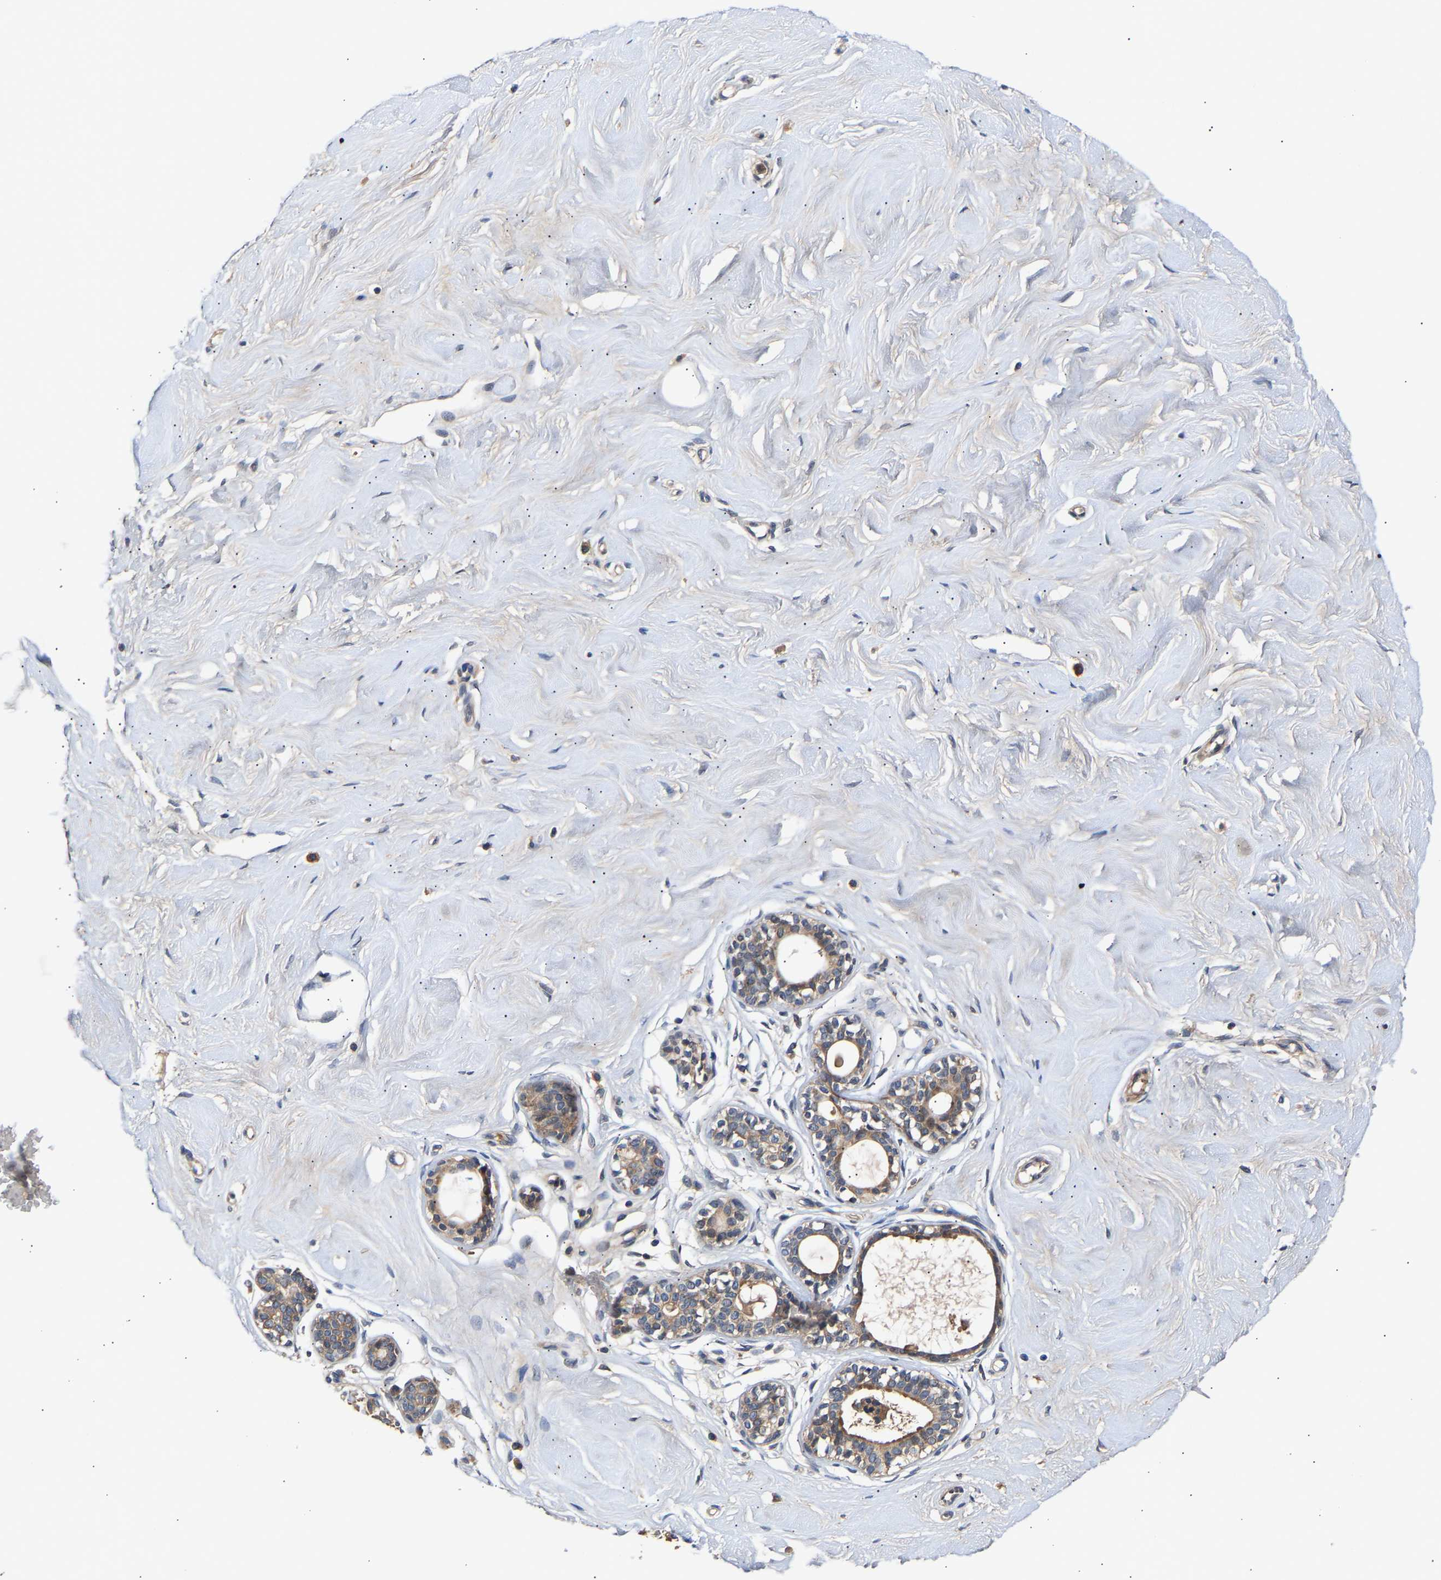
{"staining": {"intensity": "negative", "quantity": "none", "location": "none"}, "tissue": "breast", "cell_type": "Adipocytes", "image_type": "normal", "snomed": [{"axis": "morphology", "description": "Normal tissue, NOS"}, {"axis": "topography", "description": "Breast"}], "caption": "High power microscopy image of an immunohistochemistry (IHC) histopathology image of benign breast, revealing no significant expression in adipocytes. (DAB (3,3'-diaminobenzidine) IHC, high magnification).", "gene": "KASH5", "patient": {"sex": "female", "age": 23}}